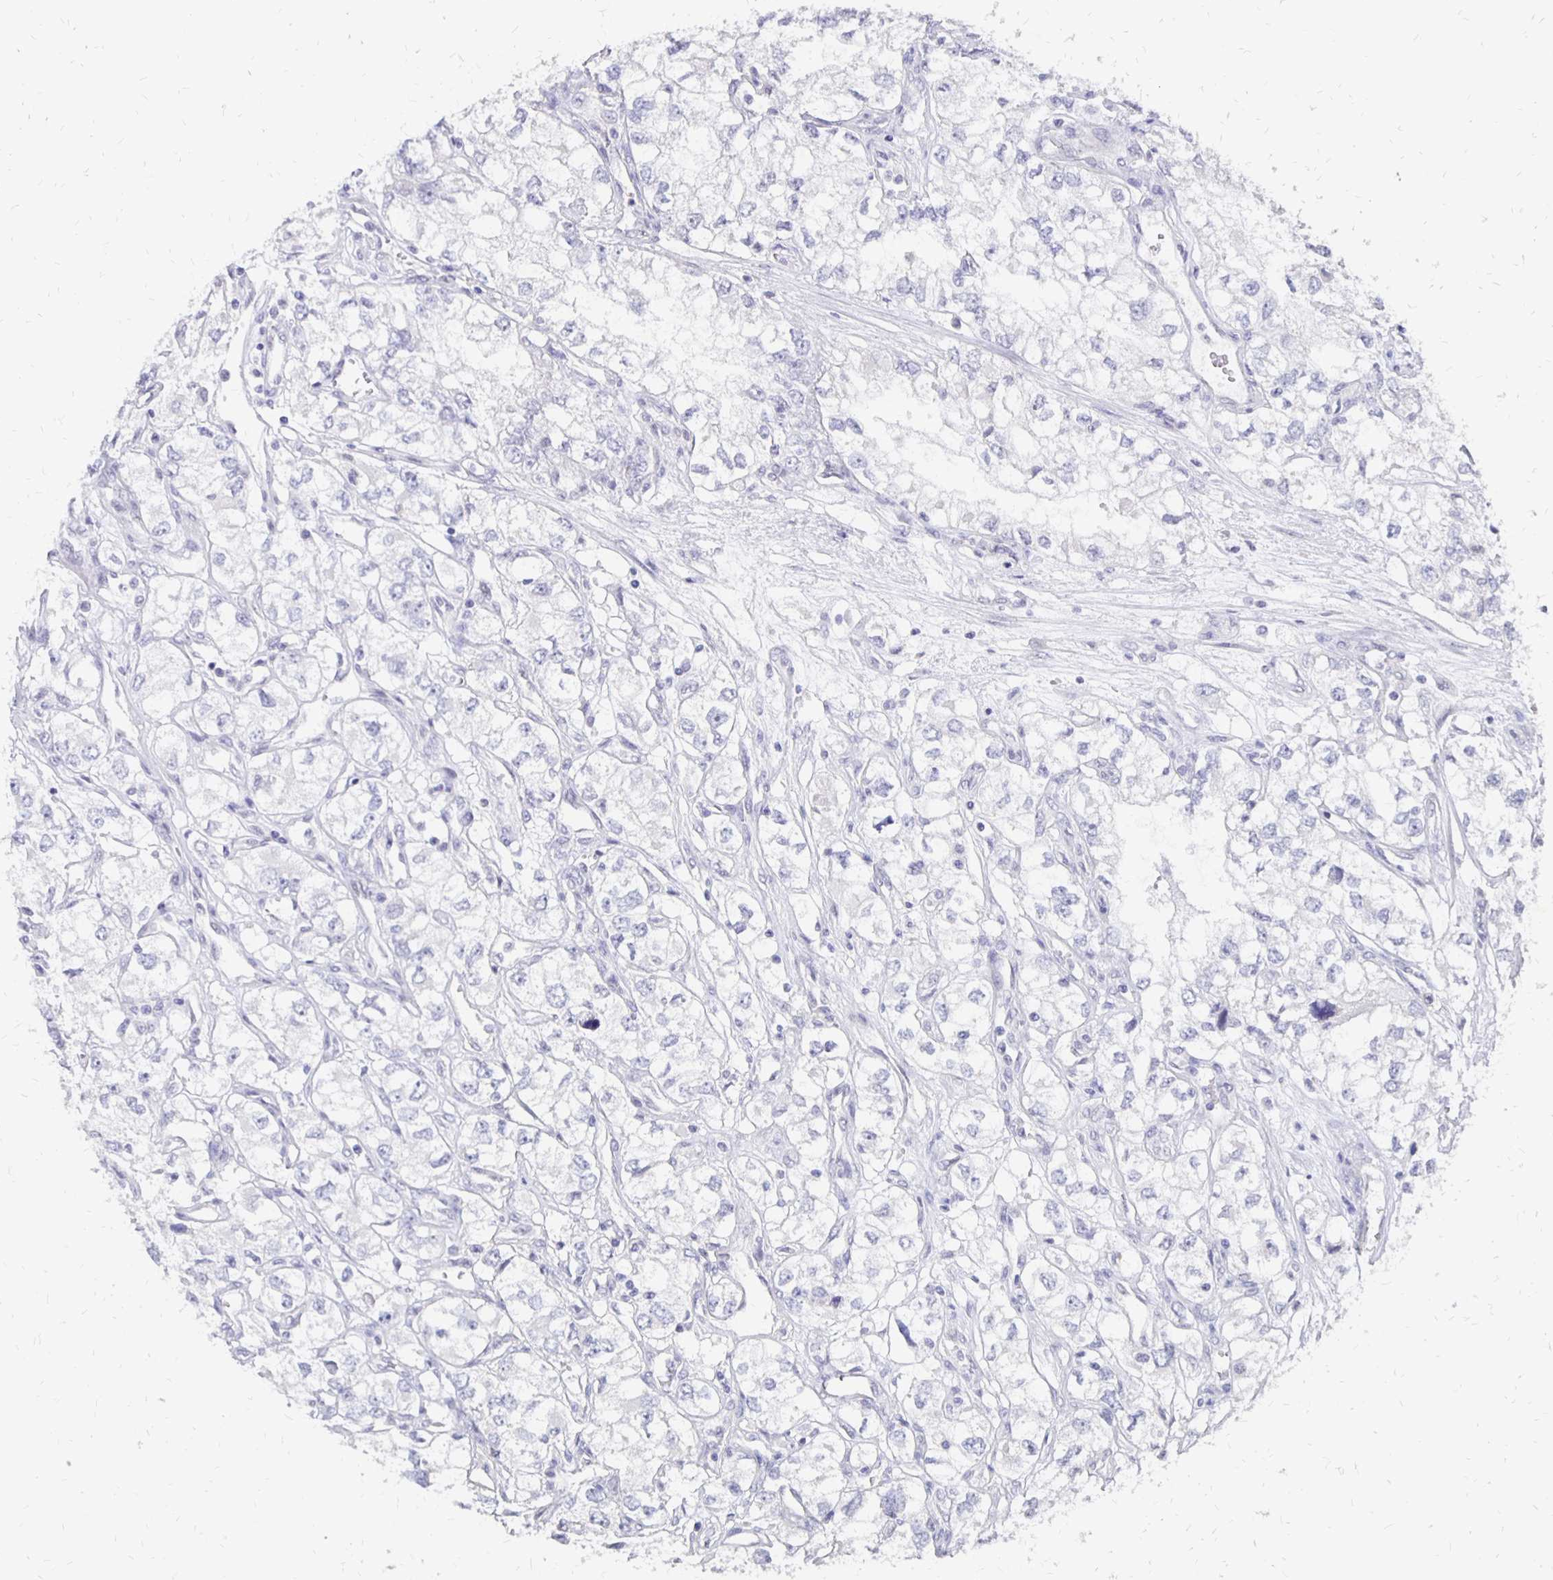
{"staining": {"intensity": "negative", "quantity": "none", "location": "none"}, "tissue": "renal cancer", "cell_type": "Tumor cells", "image_type": "cancer", "snomed": [{"axis": "morphology", "description": "Adenocarcinoma, NOS"}, {"axis": "topography", "description": "Kidney"}], "caption": "Tumor cells show no significant protein staining in renal cancer. (Brightfield microscopy of DAB (3,3'-diaminobenzidine) immunohistochemistry (IHC) at high magnification).", "gene": "ATOSB", "patient": {"sex": "female", "age": 59}}